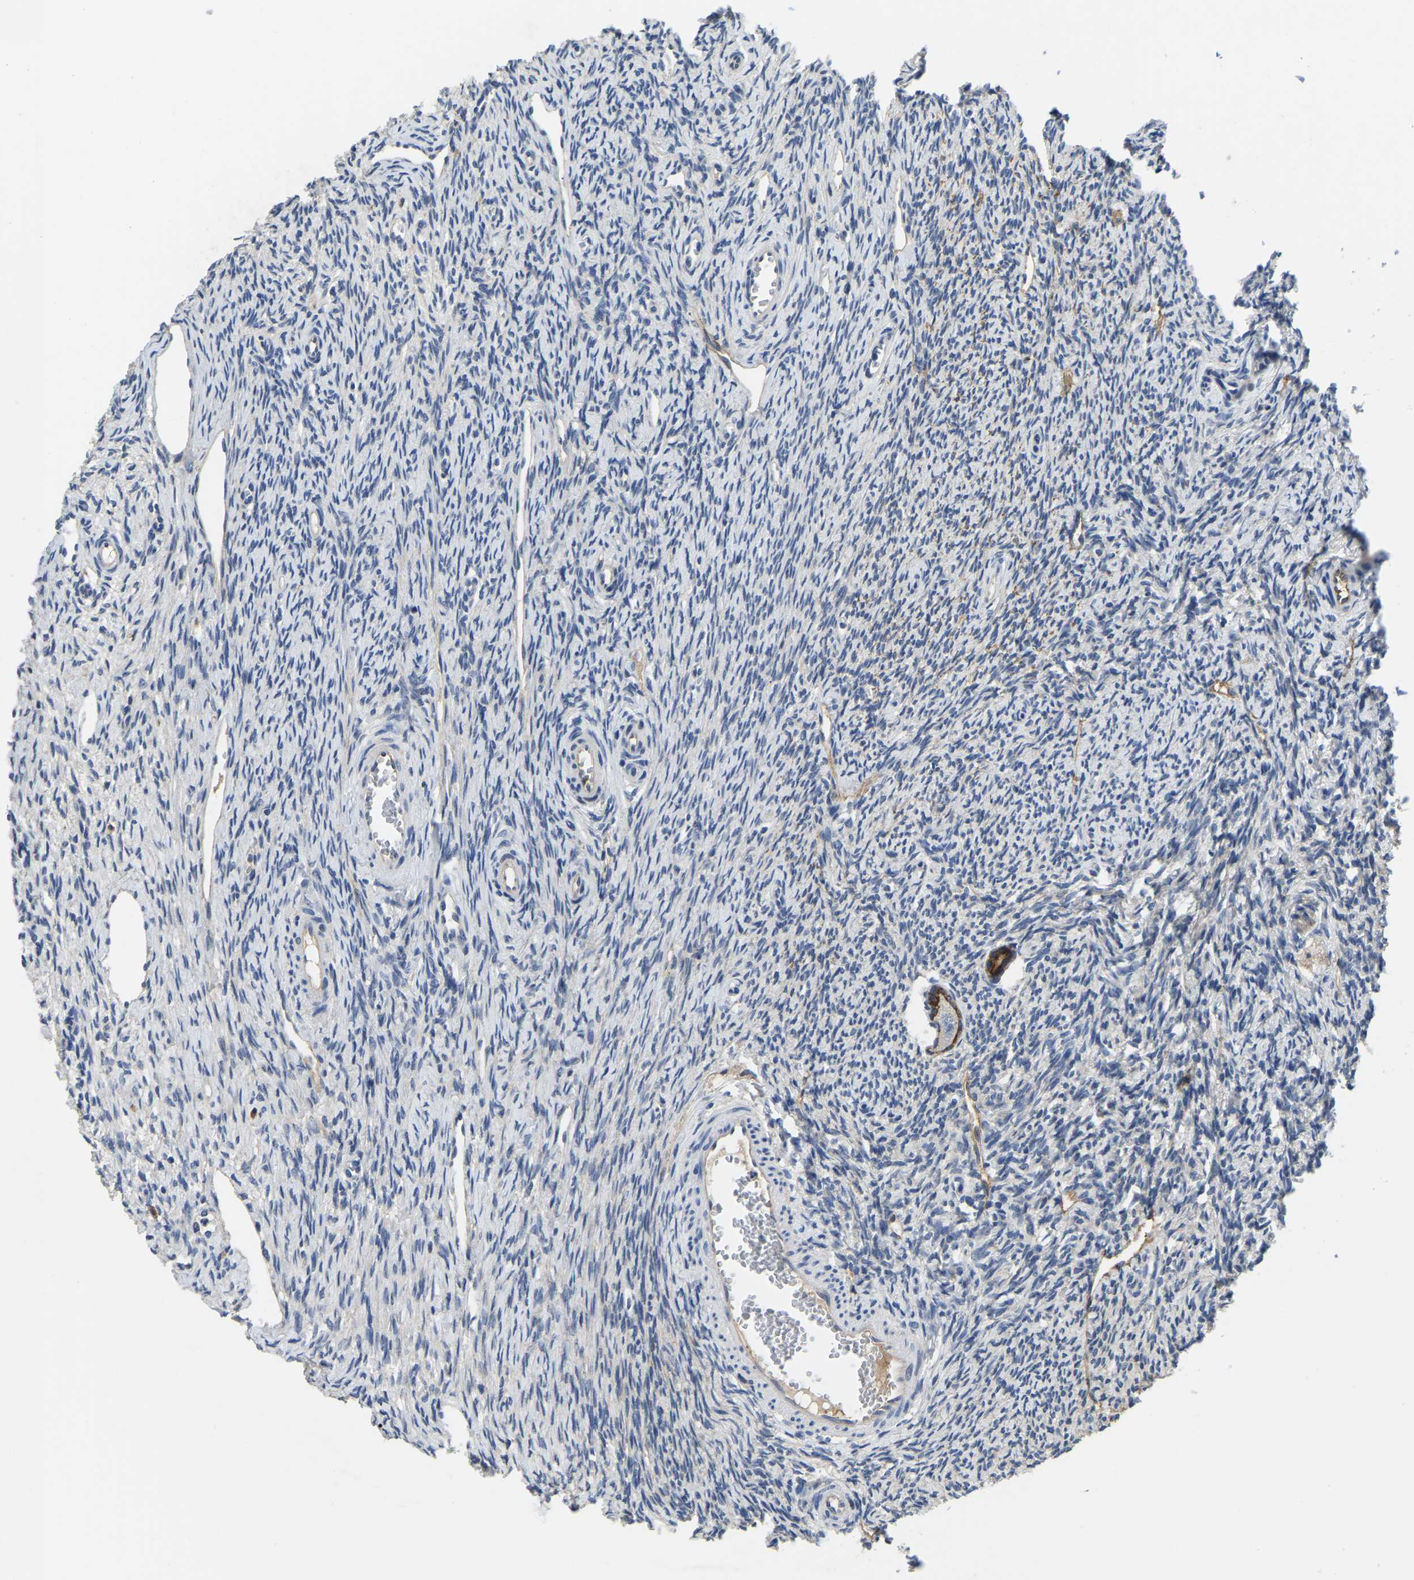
{"staining": {"intensity": "moderate", "quantity": ">75%", "location": "cytoplasmic/membranous"}, "tissue": "ovary", "cell_type": "Follicle cells", "image_type": "normal", "snomed": [{"axis": "morphology", "description": "Normal tissue, NOS"}, {"axis": "topography", "description": "Ovary"}], "caption": "Ovary stained with immunohistochemistry (IHC) displays moderate cytoplasmic/membranous expression in about >75% of follicle cells. The protein is stained brown, and the nuclei are stained in blue (DAB (3,3'-diaminobenzidine) IHC with brightfield microscopy, high magnification).", "gene": "ITGA2", "patient": {"sex": "female", "age": 33}}